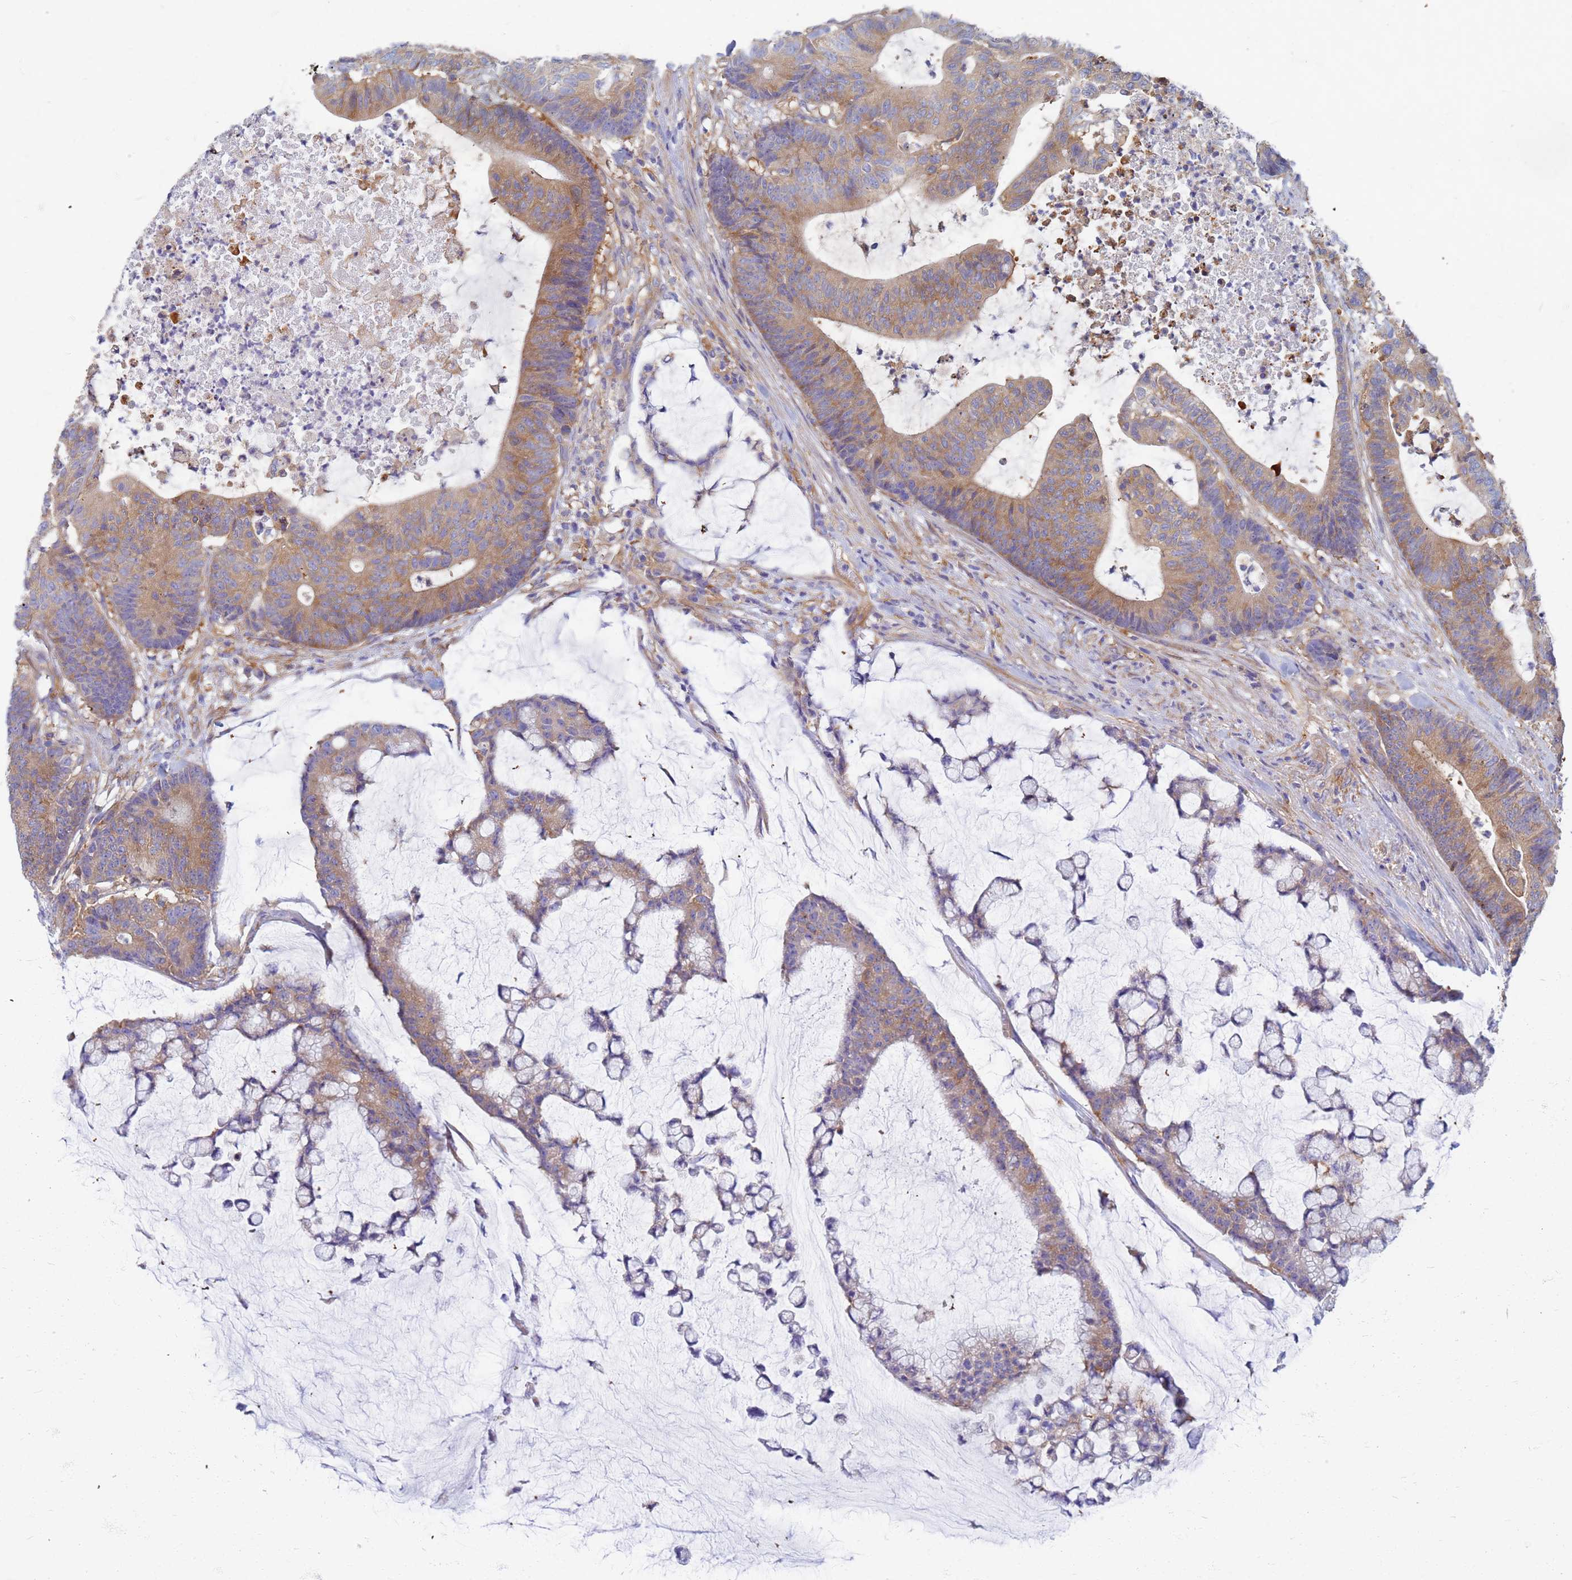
{"staining": {"intensity": "weak", "quantity": "25%-75%", "location": "cytoplasmic/membranous"}, "tissue": "colorectal cancer", "cell_type": "Tumor cells", "image_type": "cancer", "snomed": [{"axis": "morphology", "description": "Adenocarcinoma, NOS"}, {"axis": "topography", "description": "Colon"}], "caption": "The micrograph displays a brown stain indicating the presence of a protein in the cytoplasmic/membranous of tumor cells in colorectal cancer (adenocarcinoma).", "gene": "EEA1", "patient": {"sex": "female", "age": 84}}